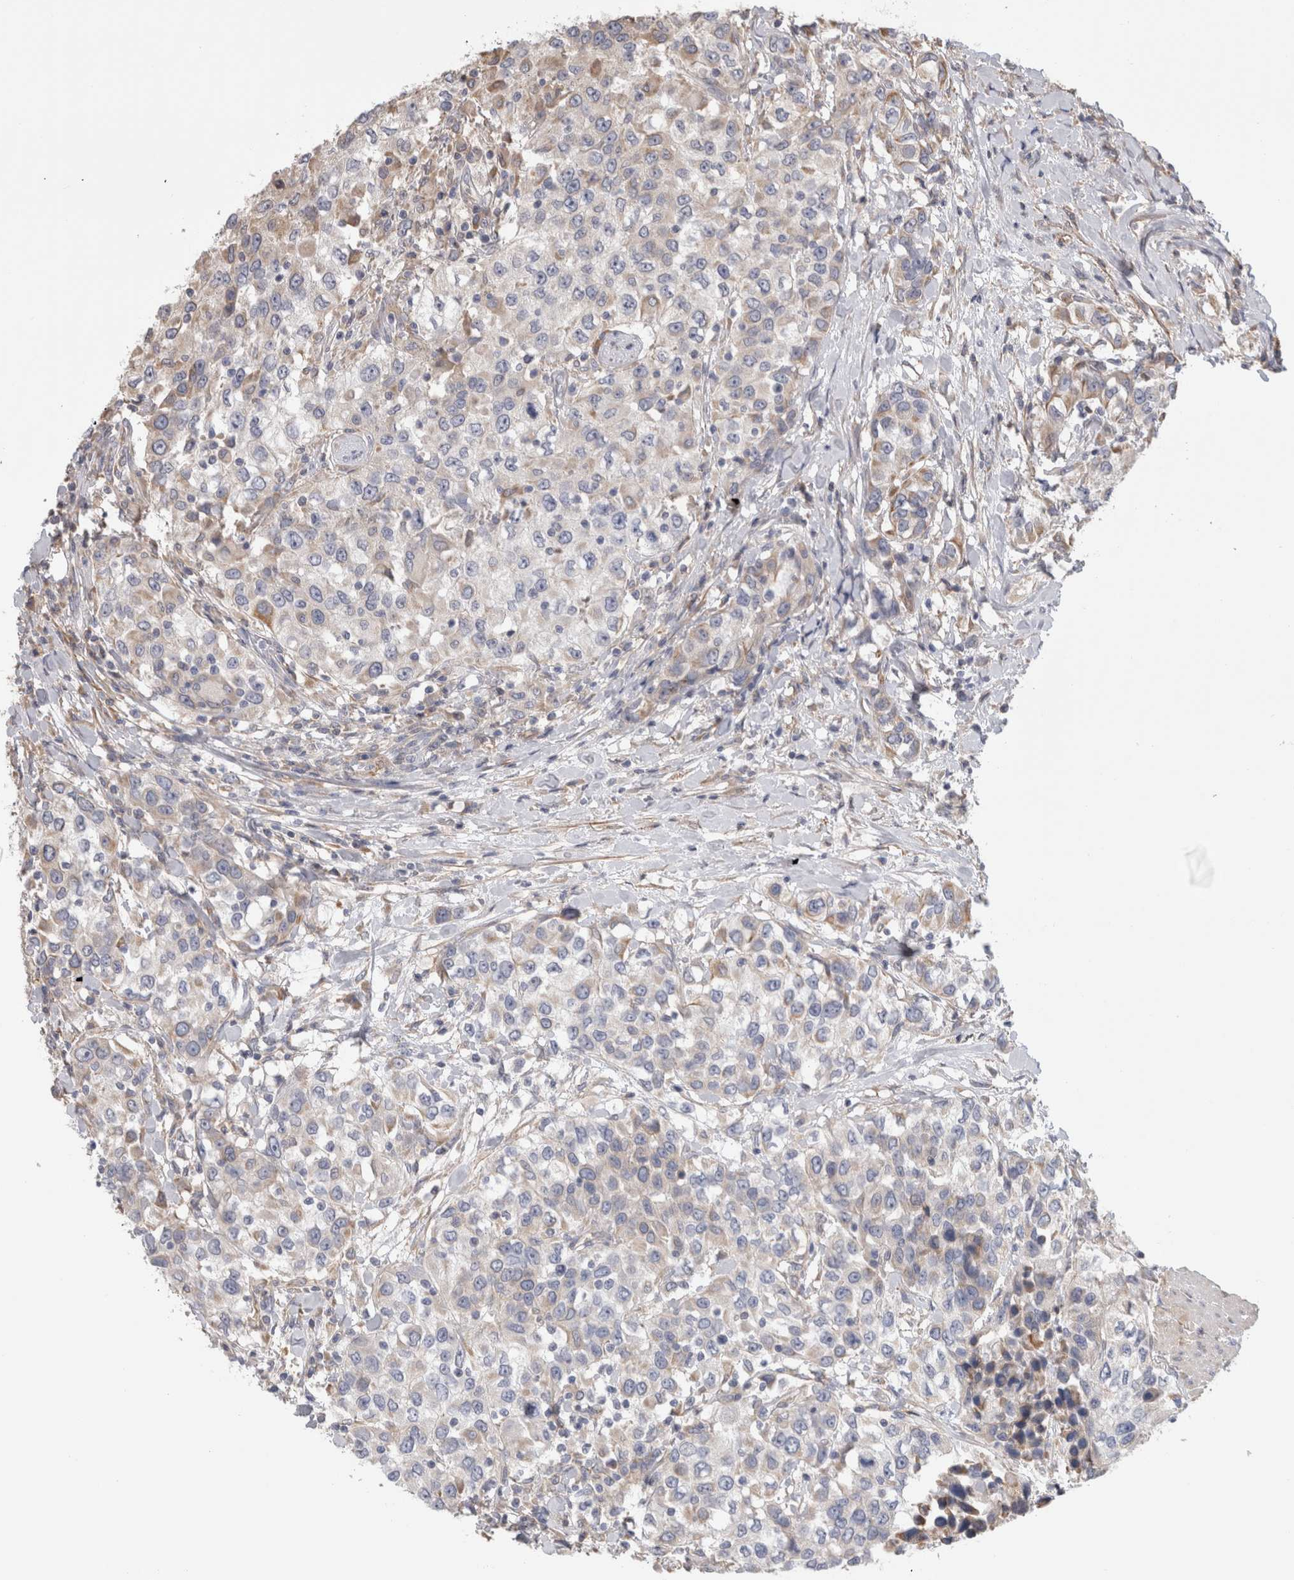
{"staining": {"intensity": "weak", "quantity": "<25%", "location": "cytoplasmic/membranous"}, "tissue": "urothelial cancer", "cell_type": "Tumor cells", "image_type": "cancer", "snomed": [{"axis": "morphology", "description": "Urothelial carcinoma, High grade"}, {"axis": "topography", "description": "Urinary bladder"}], "caption": "IHC of urothelial cancer demonstrates no expression in tumor cells.", "gene": "SMAP2", "patient": {"sex": "female", "age": 80}}